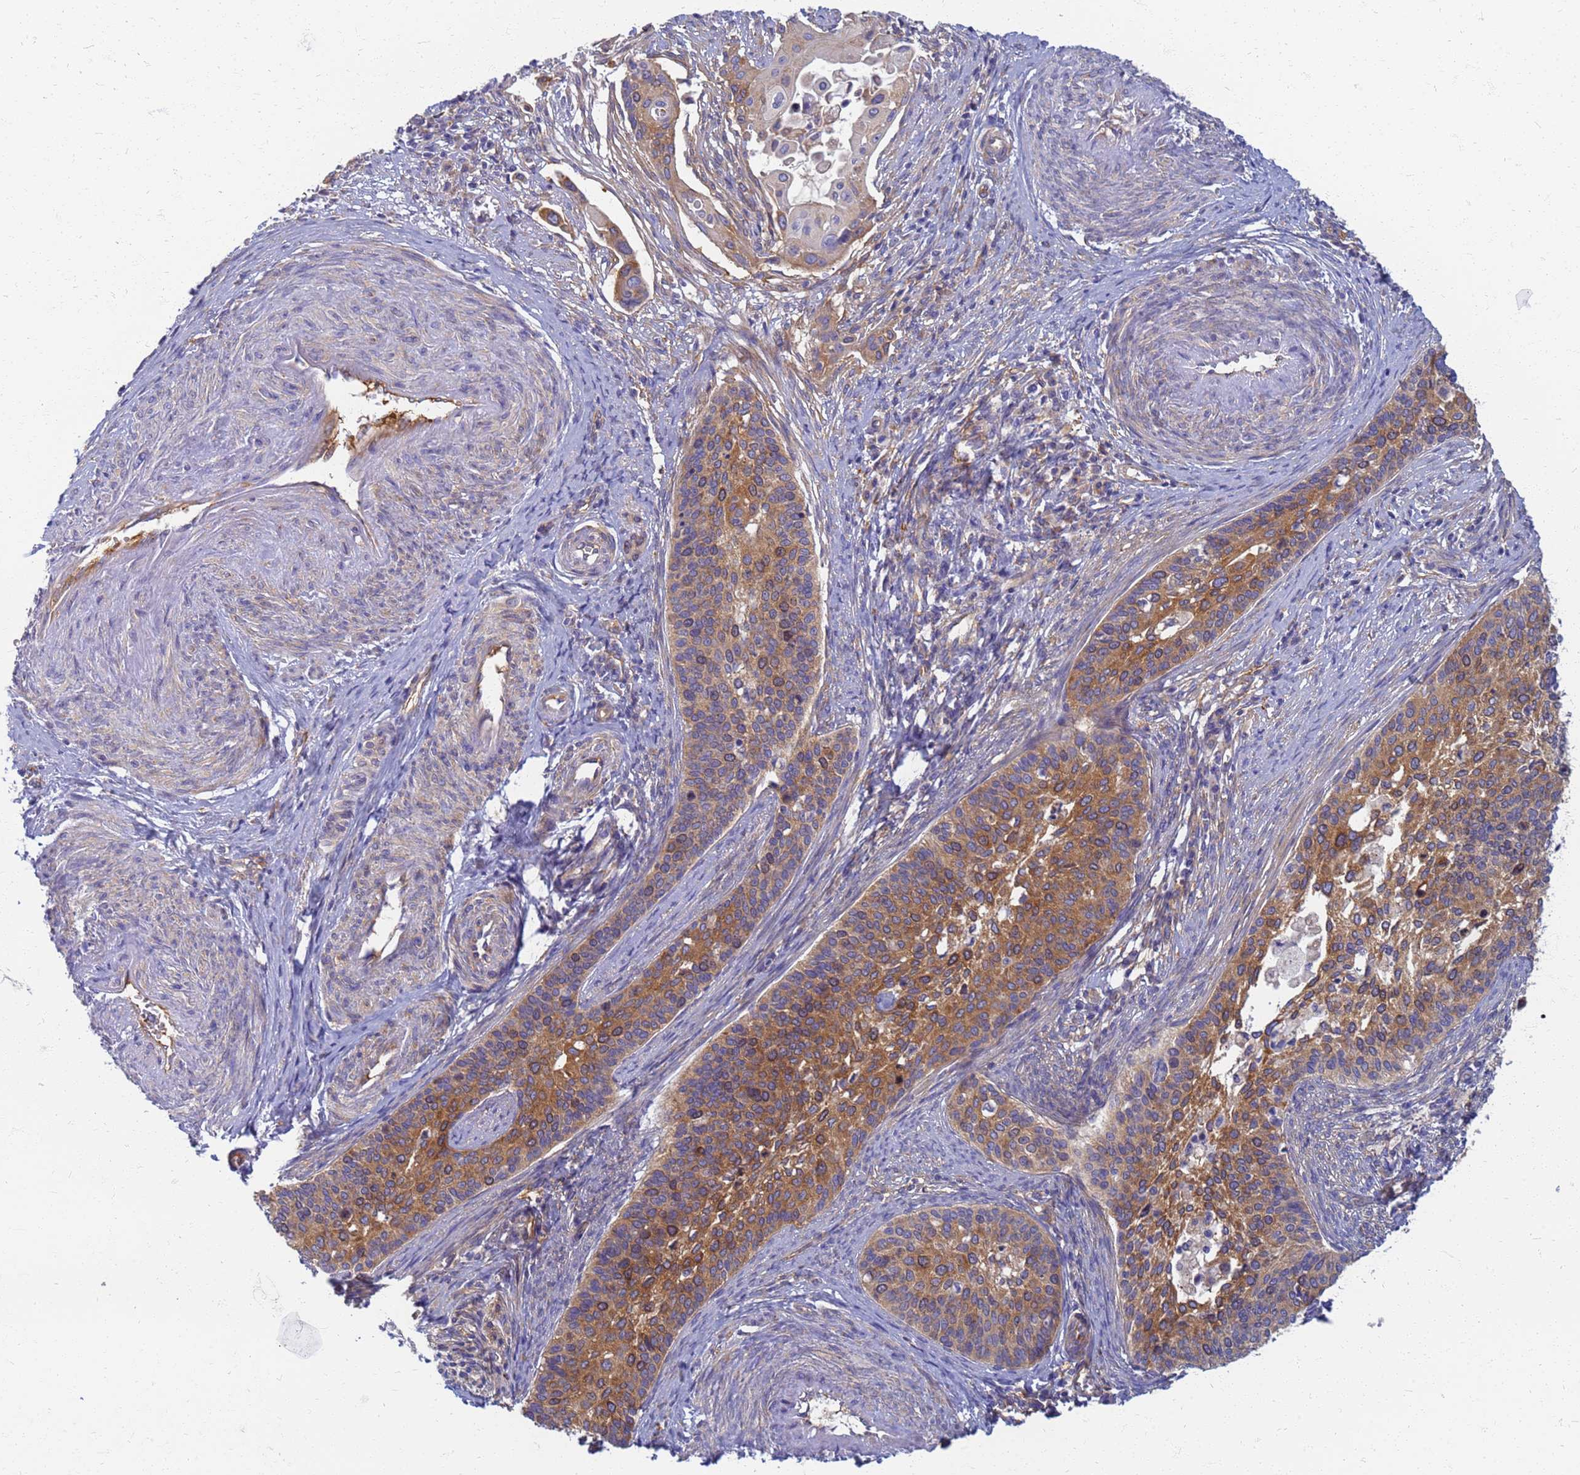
{"staining": {"intensity": "moderate", "quantity": ">75%", "location": "cytoplasmic/membranous"}, "tissue": "cervical cancer", "cell_type": "Tumor cells", "image_type": "cancer", "snomed": [{"axis": "morphology", "description": "Squamous cell carcinoma, NOS"}, {"axis": "topography", "description": "Cervix"}], "caption": "This micrograph displays IHC staining of human cervical cancer, with medium moderate cytoplasmic/membranous positivity in approximately >75% of tumor cells.", "gene": "EEA1", "patient": {"sex": "female", "age": 44}}